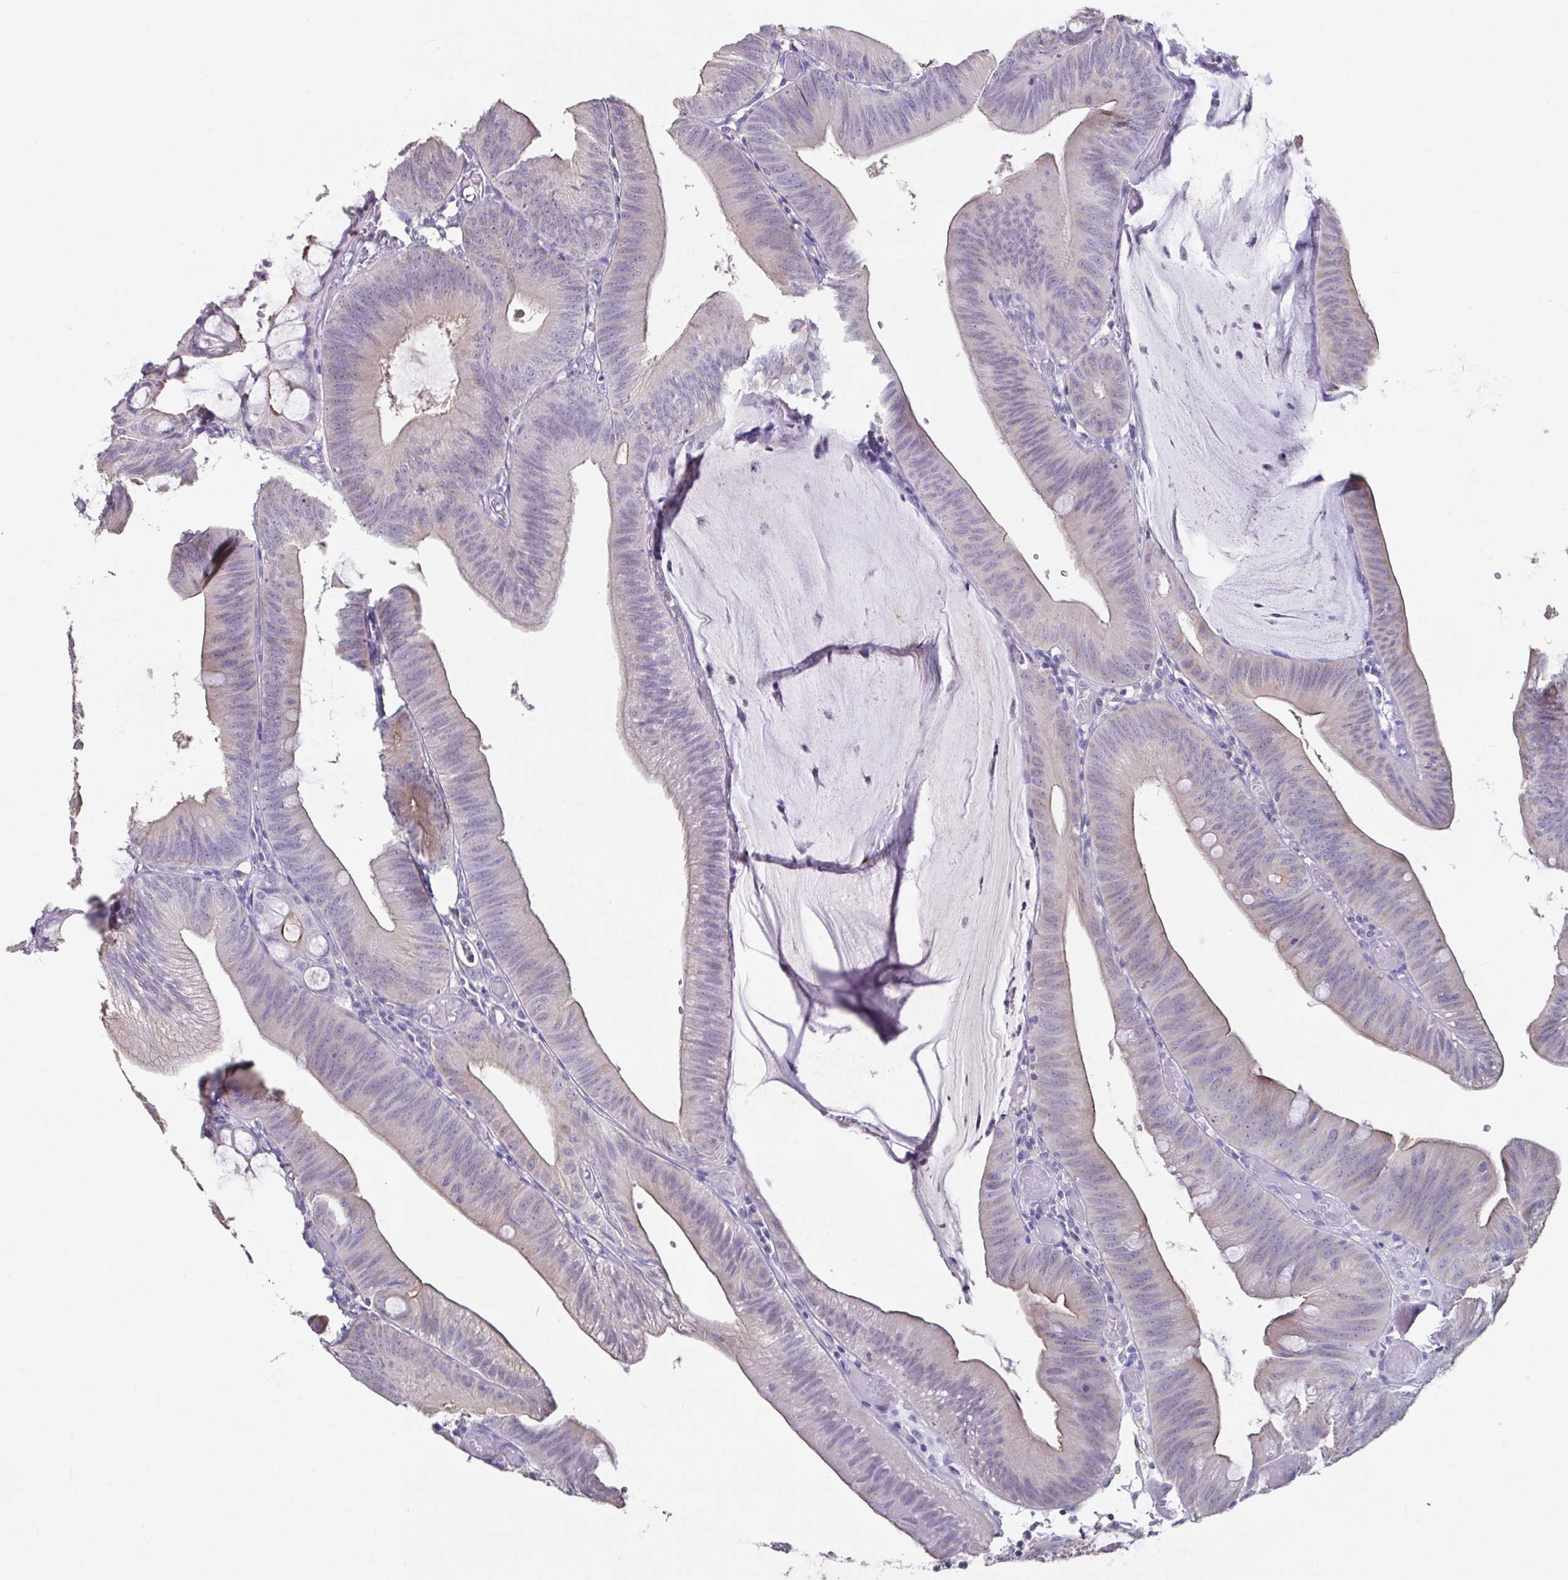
{"staining": {"intensity": "negative", "quantity": "none", "location": "none"}, "tissue": "colorectal cancer", "cell_type": "Tumor cells", "image_type": "cancer", "snomed": [{"axis": "morphology", "description": "Adenocarcinoma, NOS"}, {"axis": "topography", "description": "Colon"}], "caption": "Immunohistochemical staining of colorectal cancer (adenocarcinoma) displays no significant positivity in tumor cells.", "gene": "SLC44A4", "patient": {"sex": "male", "age": 84}}